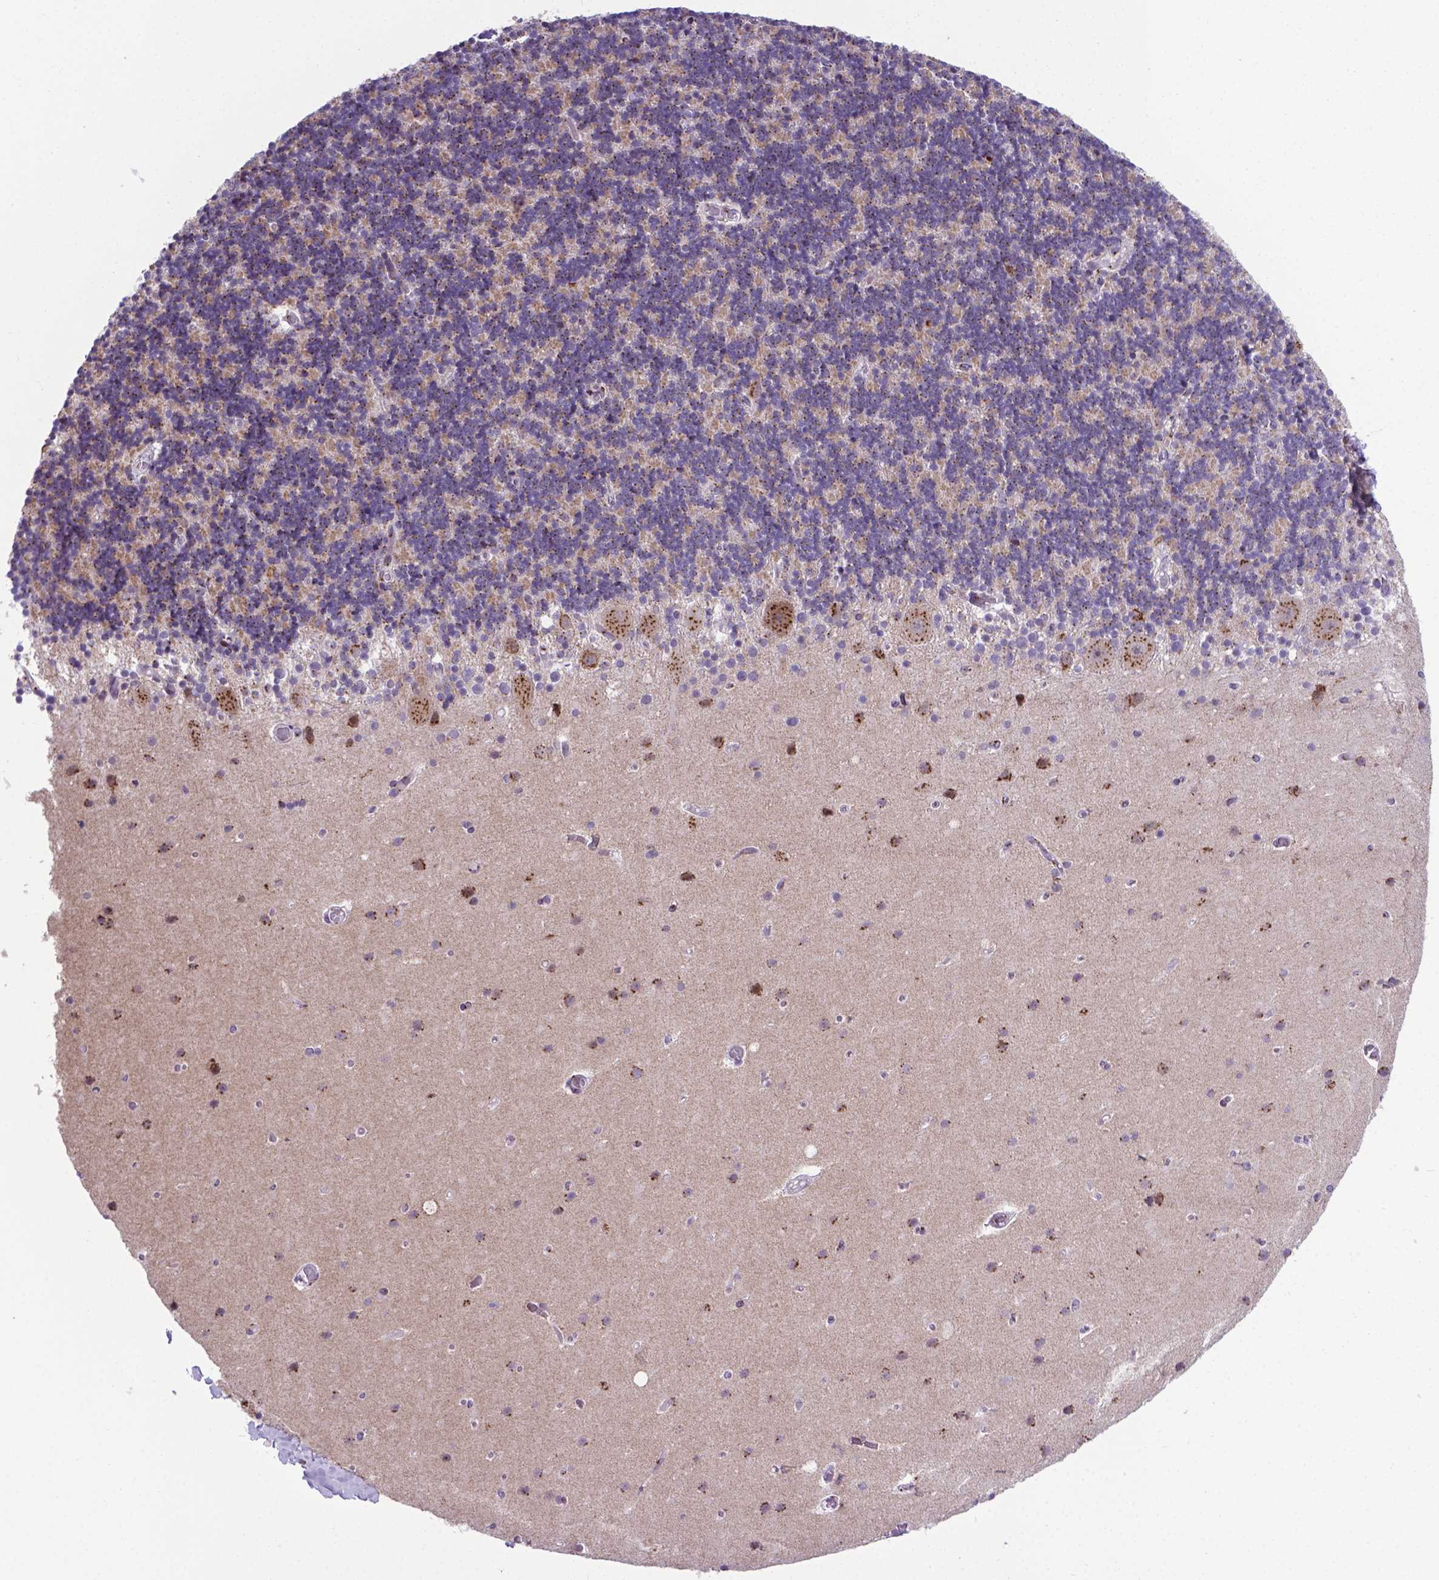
{"staining": {"intensity": "moderate", "quantity": "25%-75%", "location": "cytoplasmic/membranous"}, "tissue": "cerebellum", "cell_type": "Cells in granular layer", "image_type": "normal", "snomed": [{"axis": "morphology", "description": "Normal tissue, NOS"}, {"axis": "topography", "description": "Cerebellum"}], "caption": "The immunohistochemical stain labels moderate cytoplasmic/membranous expression in cells in granular layer of normal cerebellum. (Brightfield microscopy of DAB IHC at high magnification).", "gene": "MRPL10", "patient": {"sex": "male", "age": 70}}